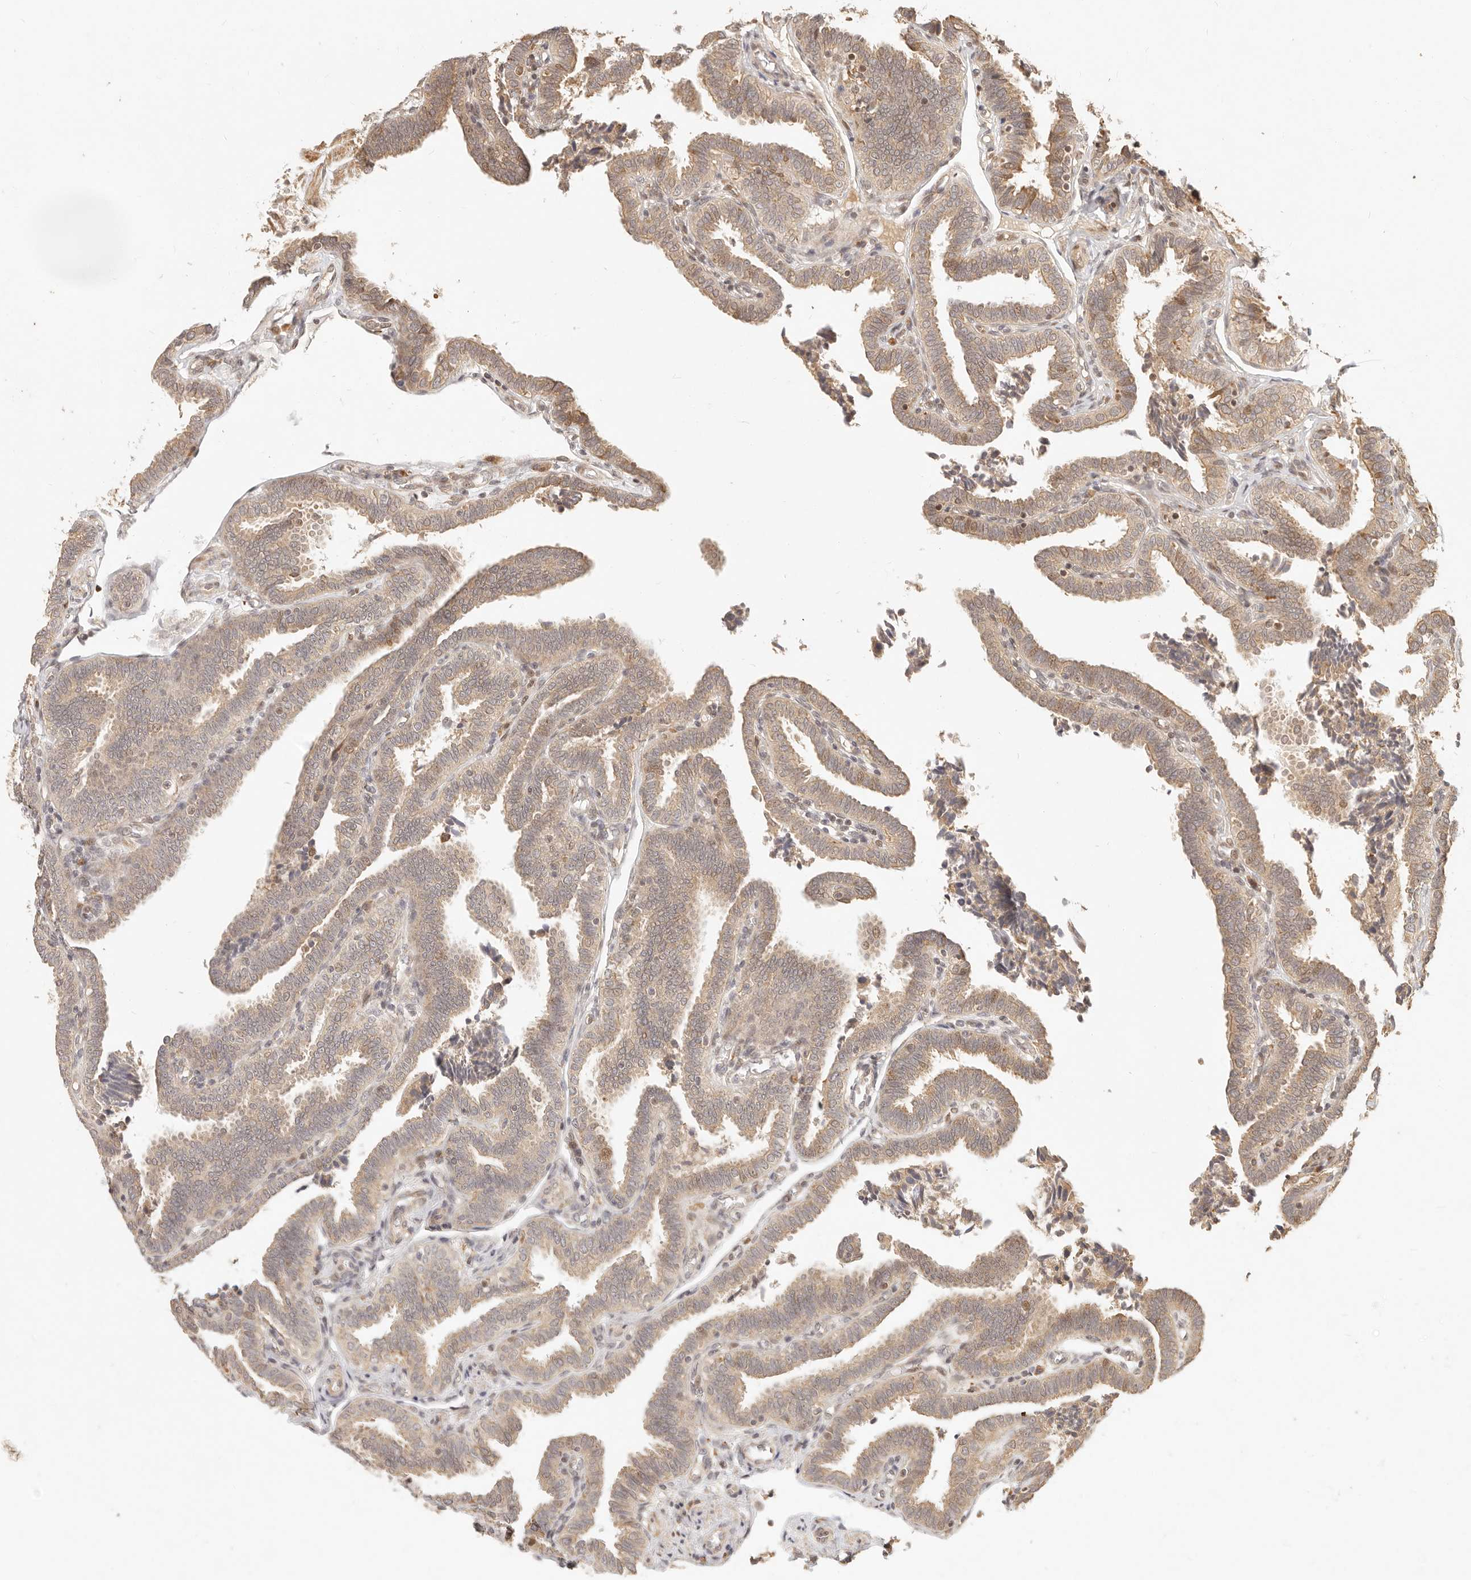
{"staining": {"intensity": "moderate", "quantity": ">75%", "location": "cytoplasmic/membranous,nuclear"}, "tissue": "fallopian tube", "cell_type": "Glandular cells", "image_type": "normal", "snomed": [{"axis": "morphology", "description": "Normal tissue, NOS"}, {"axis": "topography", "description": "Fallopian tube"}], "caption": "Immunohistochemical staining of unremarkable fallopian tube displays medium levels of moderate cytoplasmic/membranous,nuclear expression in about >75% of glandular cells.", "gene": "TIMM17A", "patient": {"sex": "female", "age": 39}}